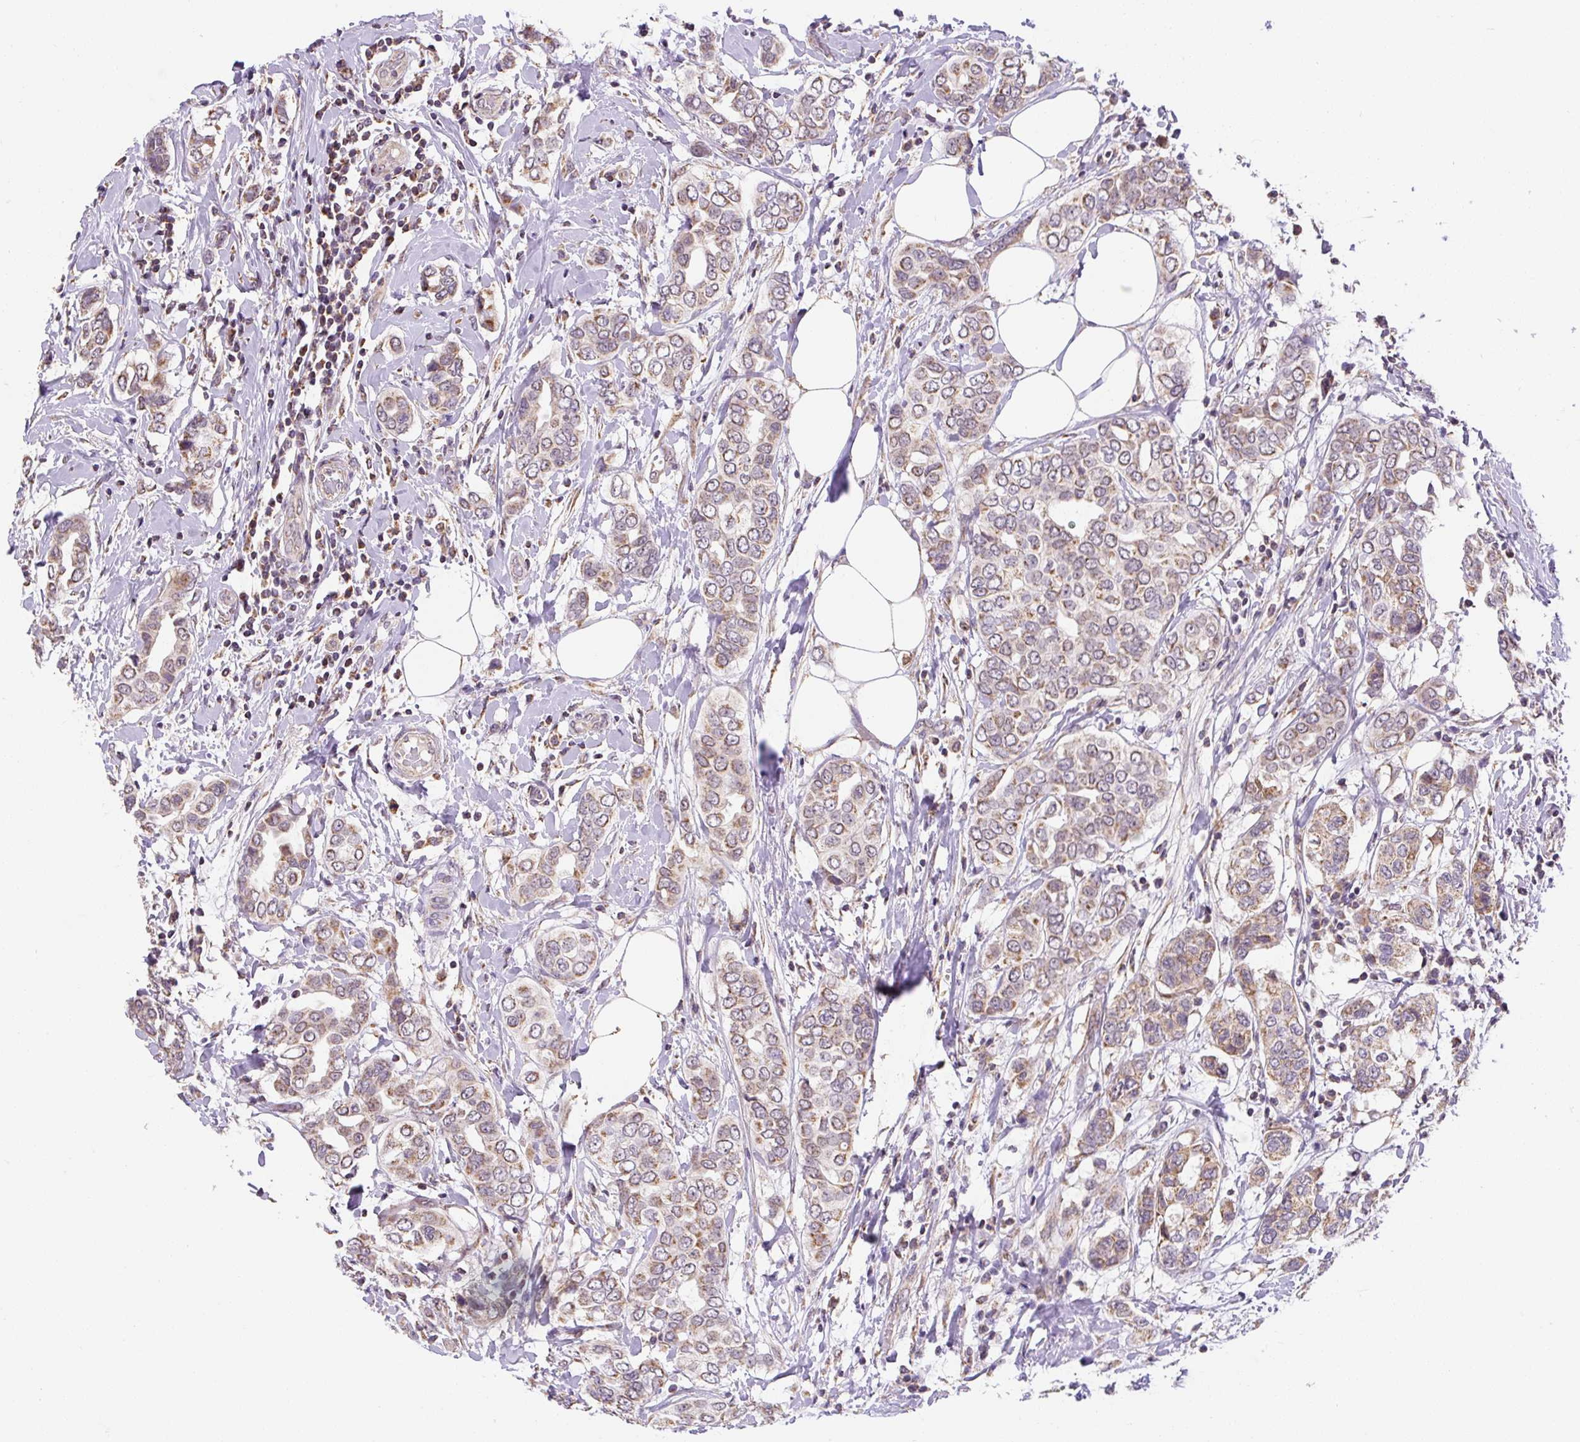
{"staining": {"intensity": "moderate", "quantity": ">75%", "location": "cytoplasmic/membranous"}, "tissue": "breast cancer", "cell_type": "Tumor cells", "image_type": "cancer", "snomed": [{"axis": "morphology", "description": "Lobular carcinoma"}, {"axis": "topography", "description": "Breast"}], "caption": "Brown immunohistochemical staining in breast cancer demonstrates moderate cytoplasmic/membranous staining in approximately >75% of tumor cells.", "gene": "MFSD9", "patient": {"sex": "female", "age": 51}}